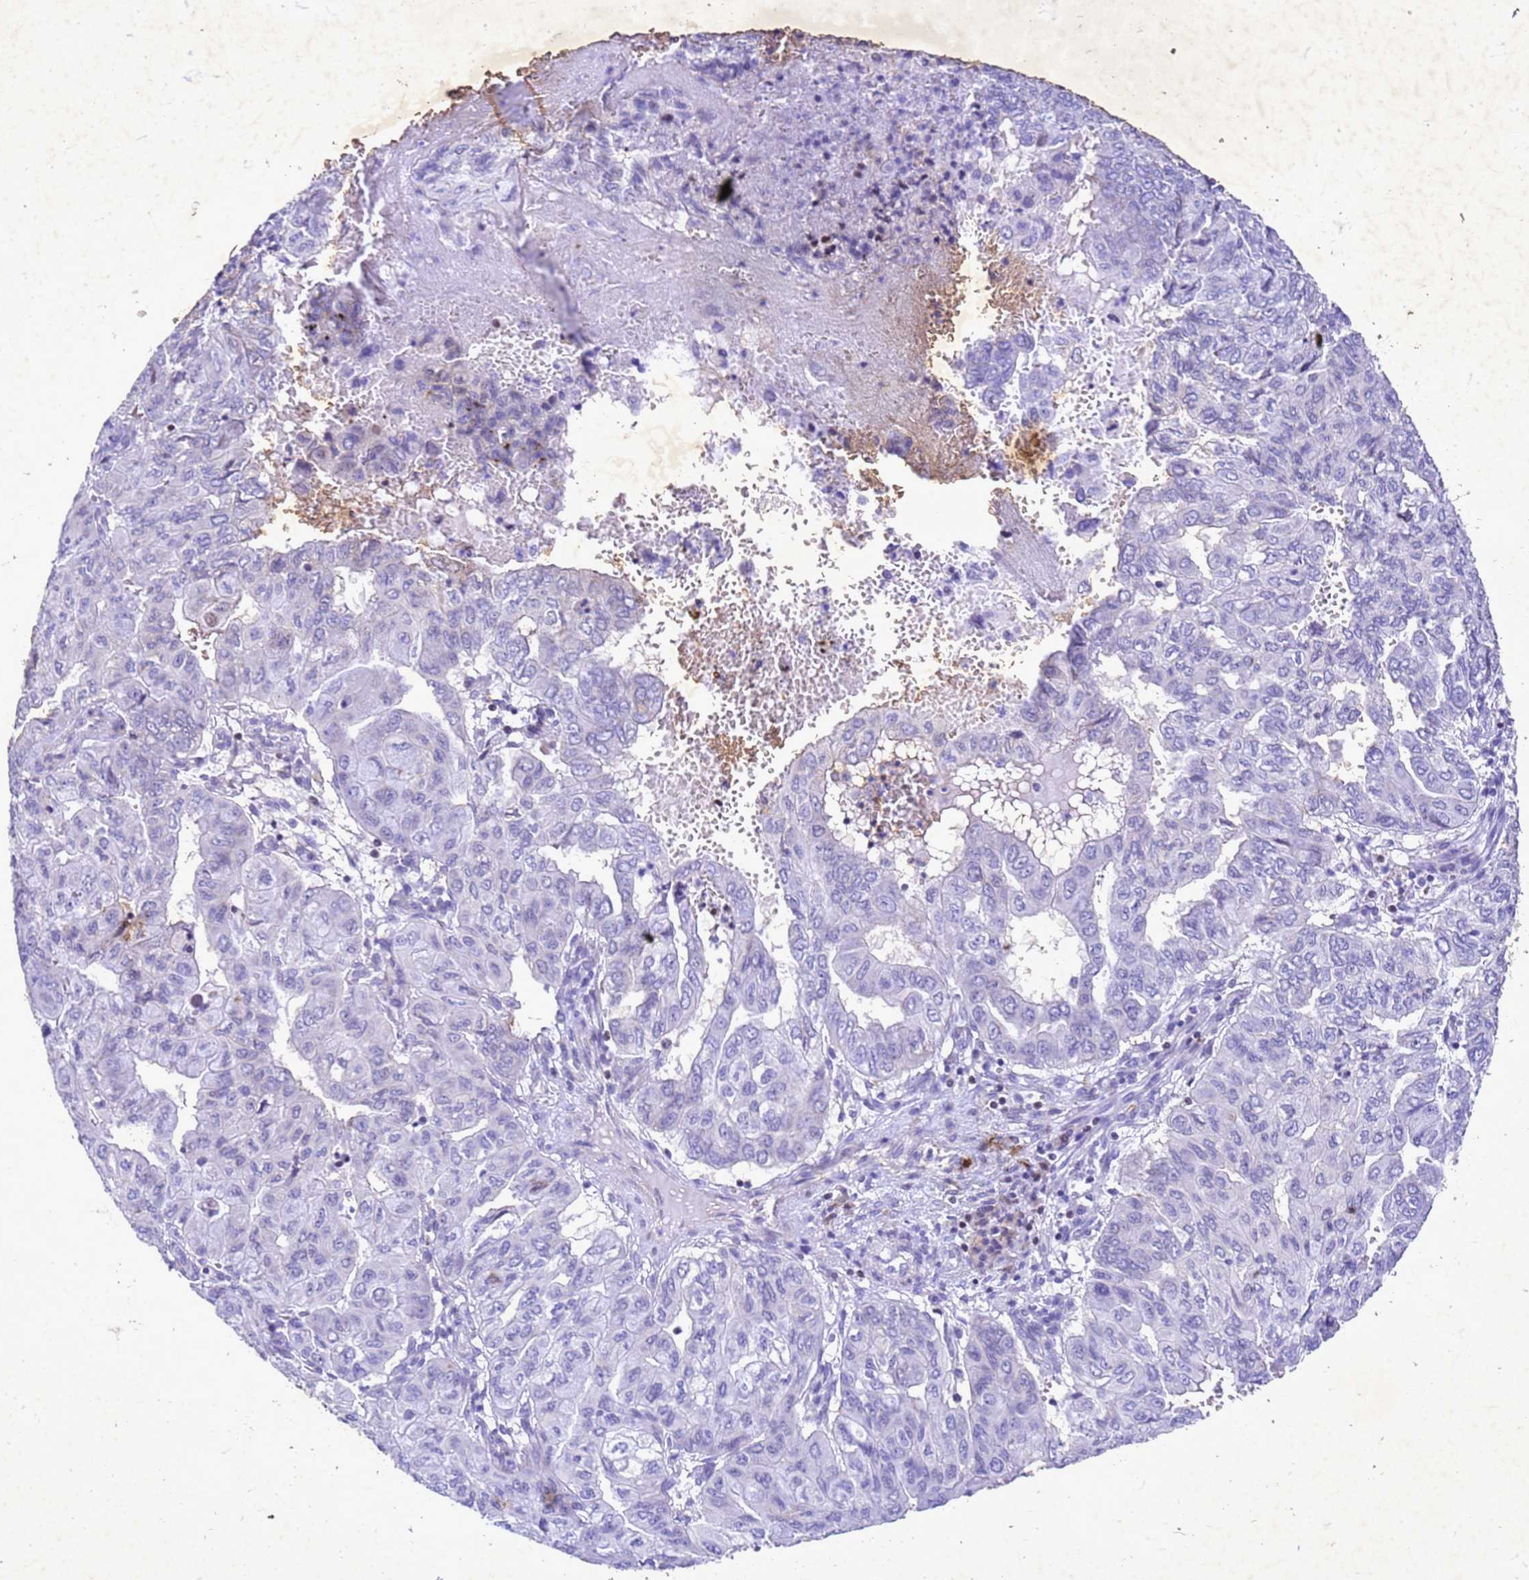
{"staining": {"intensity": "negative", "quantity": "none", "location": "none"}, "tissue": "pancreatic cancer", "cell_type": "Tumor cells", "image_type": "cancer", "snomed": [{"axis": "morphology", "description": "Adenocarcinoma, NOS"}, {"axis": "topography", "description": "Pancreas"}], "caption": "Pancreatic cancer was stained to show a protein in brown. There is no significant positivity in tumor cells.", "gene": "COPS9", "patient": {"sex": "male", "age": 51}}